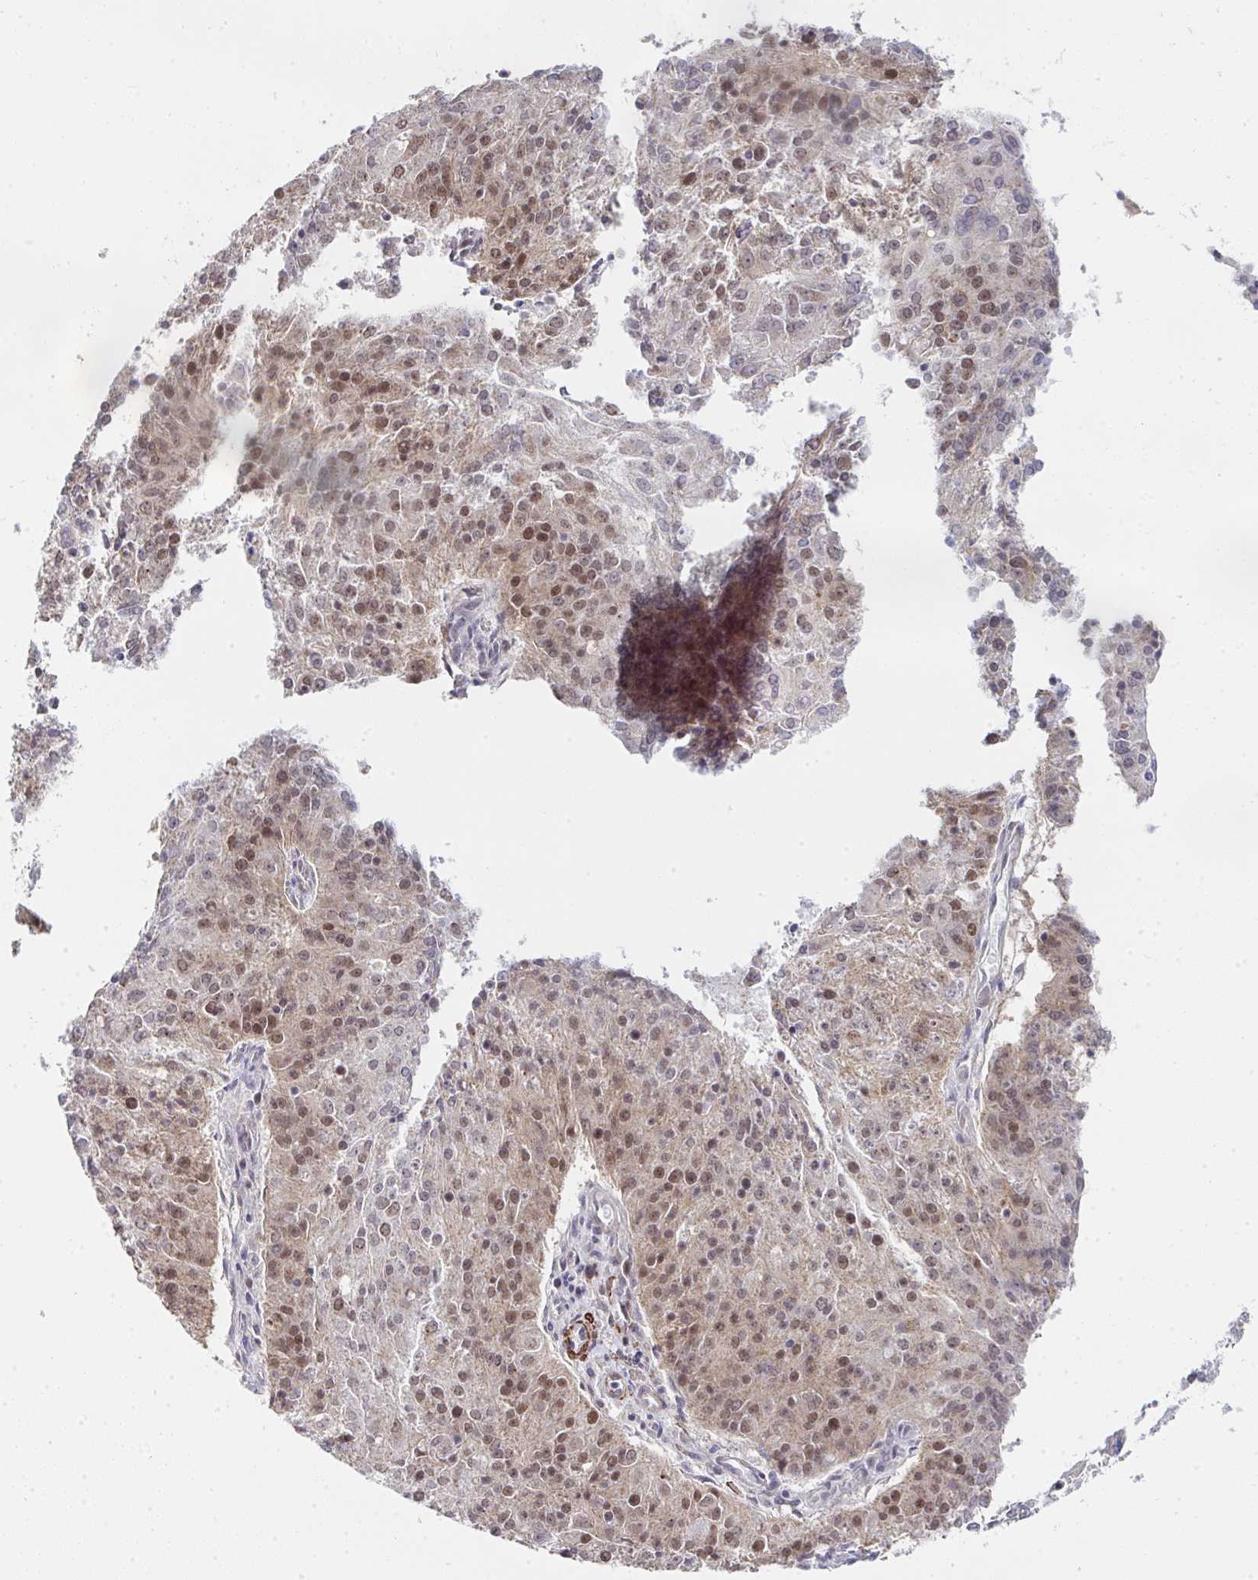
{"staining": {"intensity": "moderate", "quantity": "25%-75%", "location": "nuclear"}, "tissue": "endometrial cancer", "cell_type": "Tumor cells", "image_type": "cancer", "snomed": [{"axis": "morphology", "description": "Adenocarcinoma, NOS"}, {"axis": "topography", "description": "Endometrium"}], "caption": "The micrograph exhibits a brown stain indicating the presence of a protein in the nuclear of tumor cells in endometrial adenocarcinoma. (brown staining indicates protein expression, while blue staining denotes nuclei).", "gene": "GINS2", "patient": {"sex": "female", "age": 82}}